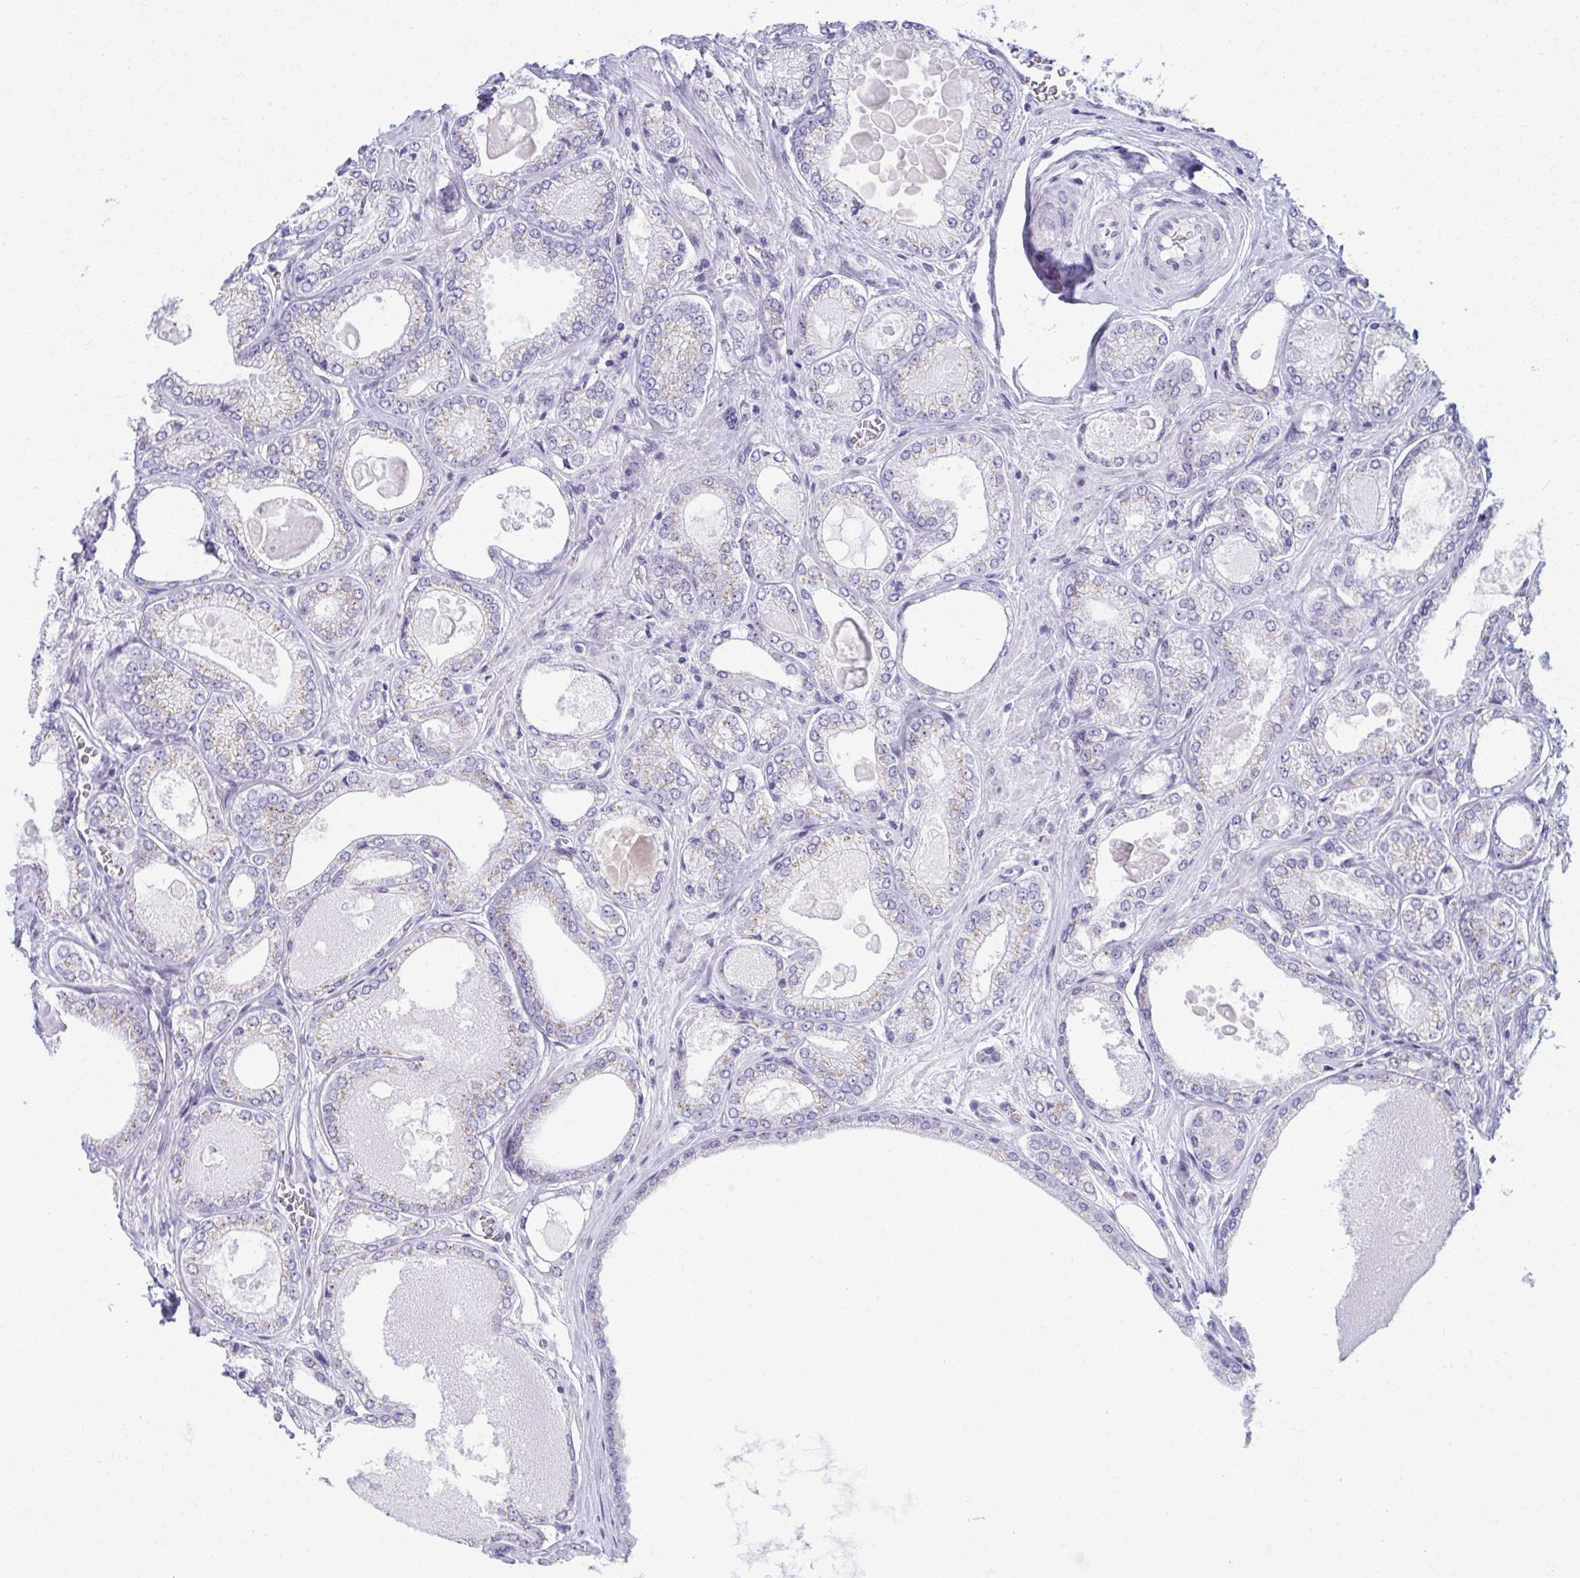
{"staining": {"intensity": "weak", "quantity": "25%-75%", "location": "cytoplasmic/membranous"}, "tissue": "prostate cancer", "cell_type": "Tumor cells", "image_type": "cancer", "snomed": [{"axis": "morphology", "description": "Adenocarcinoma, High grade"}, {"axis": "topography", "description": "Prostate"}], "caption": "Immunohistochemistry (IHC) histopathology image of neoplastic tissue: adenocarcinoma (high-grade) (prostate) stained using immunohistochemistry exhibits low levels of weak protein expression localized specifically in the cytoplasmic/membranous of tumor cells, appearing as a cytoplasmic/membranous brown color.", "gene": "SCLY", "patient": {"sex": "male", "age": 68}}